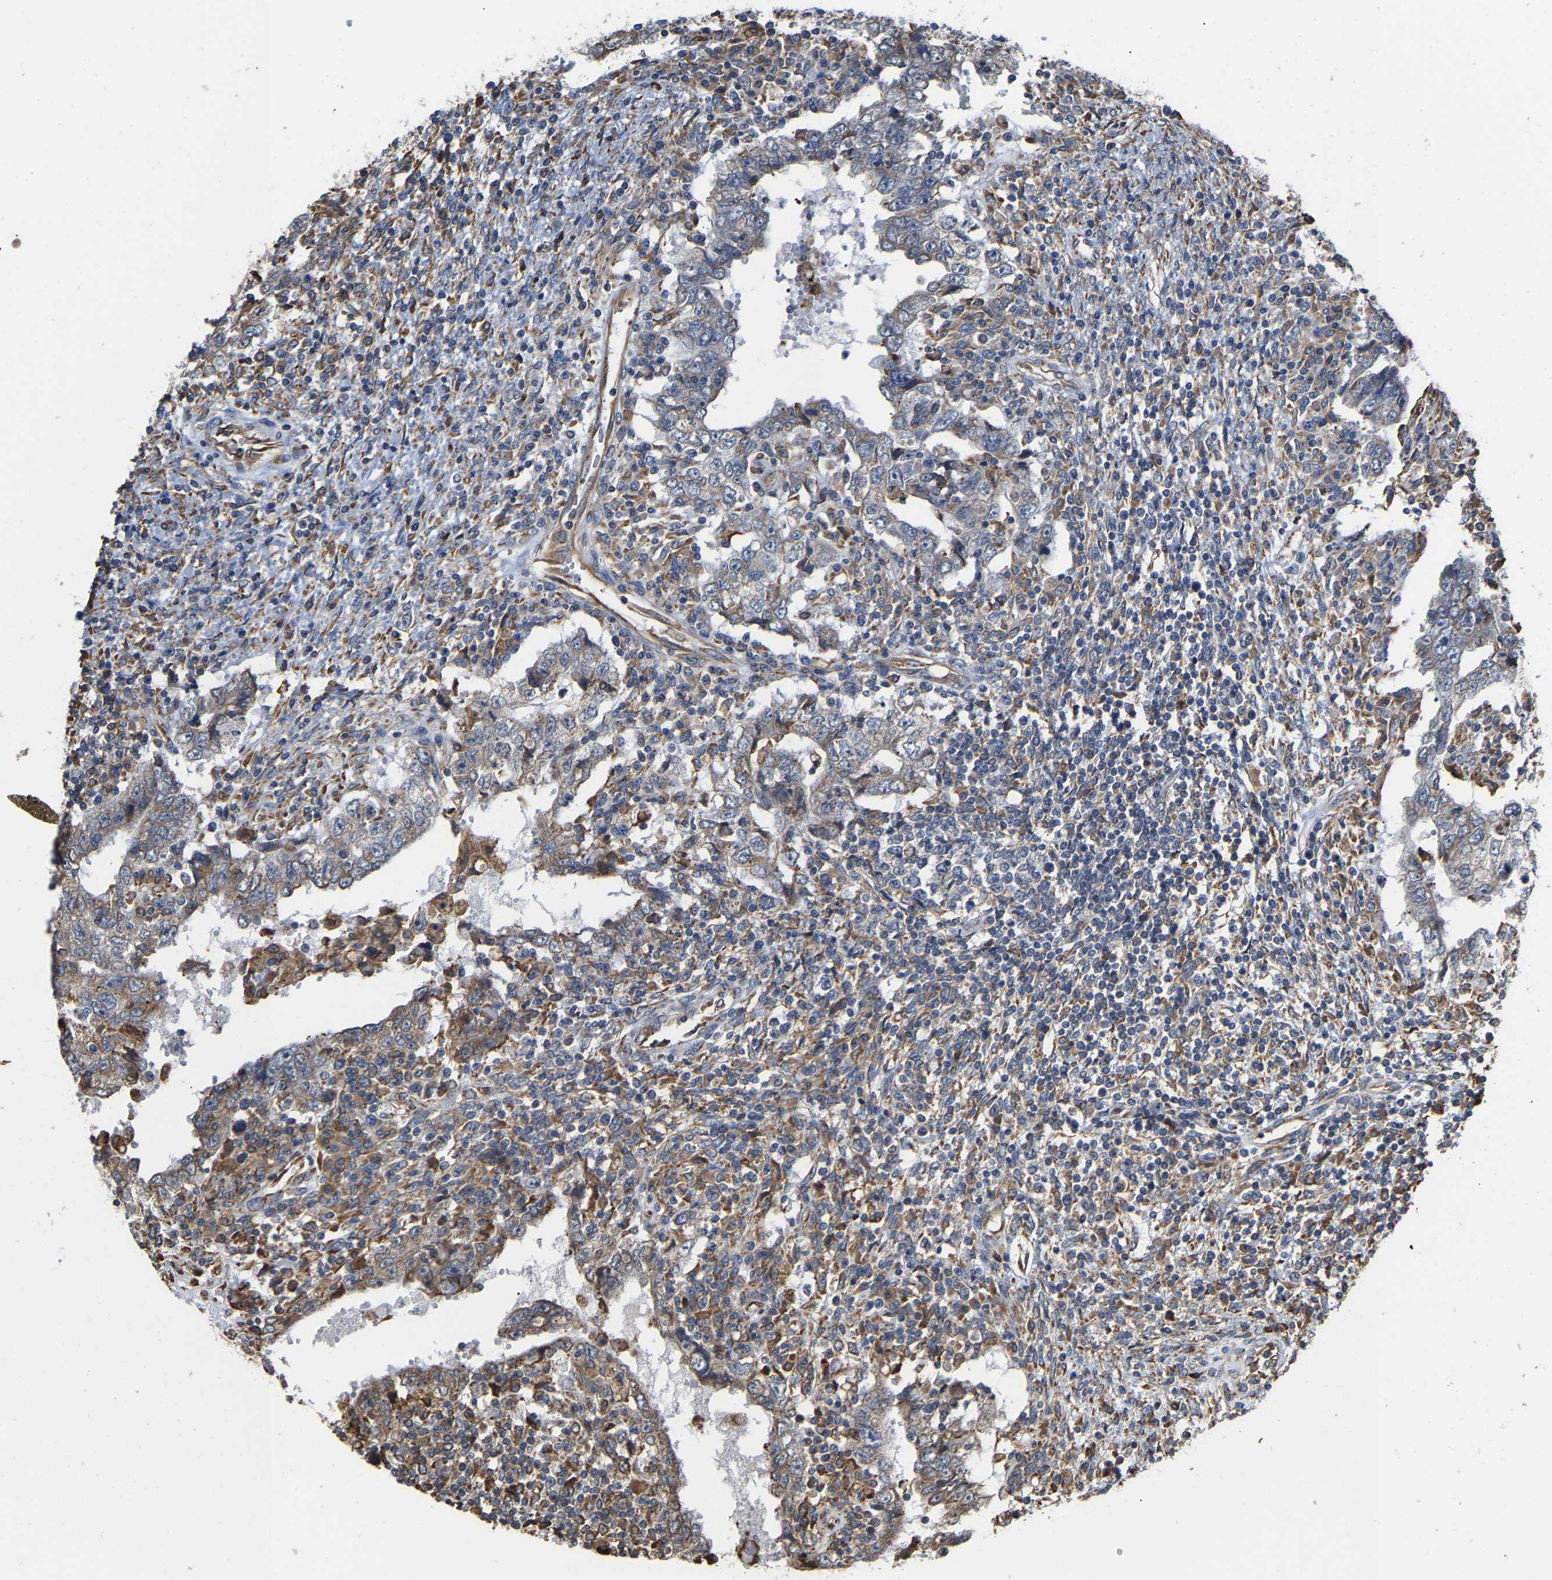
{"staining": {"intensity": "weak", "quantity": "25%-75%", "location": "cytoplasmic/membranous"}, "tissue": "testis cancer", "cell_type": "Tumor cells", "image_type": "cancer", "snomed": [{"axis": "morphology", "description": "Carcinoma, Embryonal, NOS"}, {"axis": "topography", "description": "Testis"}], "caption": "Immunohistochemistry (DAB) staining of human testis embryonal carcinoma reveals weak cytoplasmic/membranous protein positivity in approximately 25%-75% of tumor cells.", "gene": "ARAP1", "patient": {"sex": "male", "age": 26}}